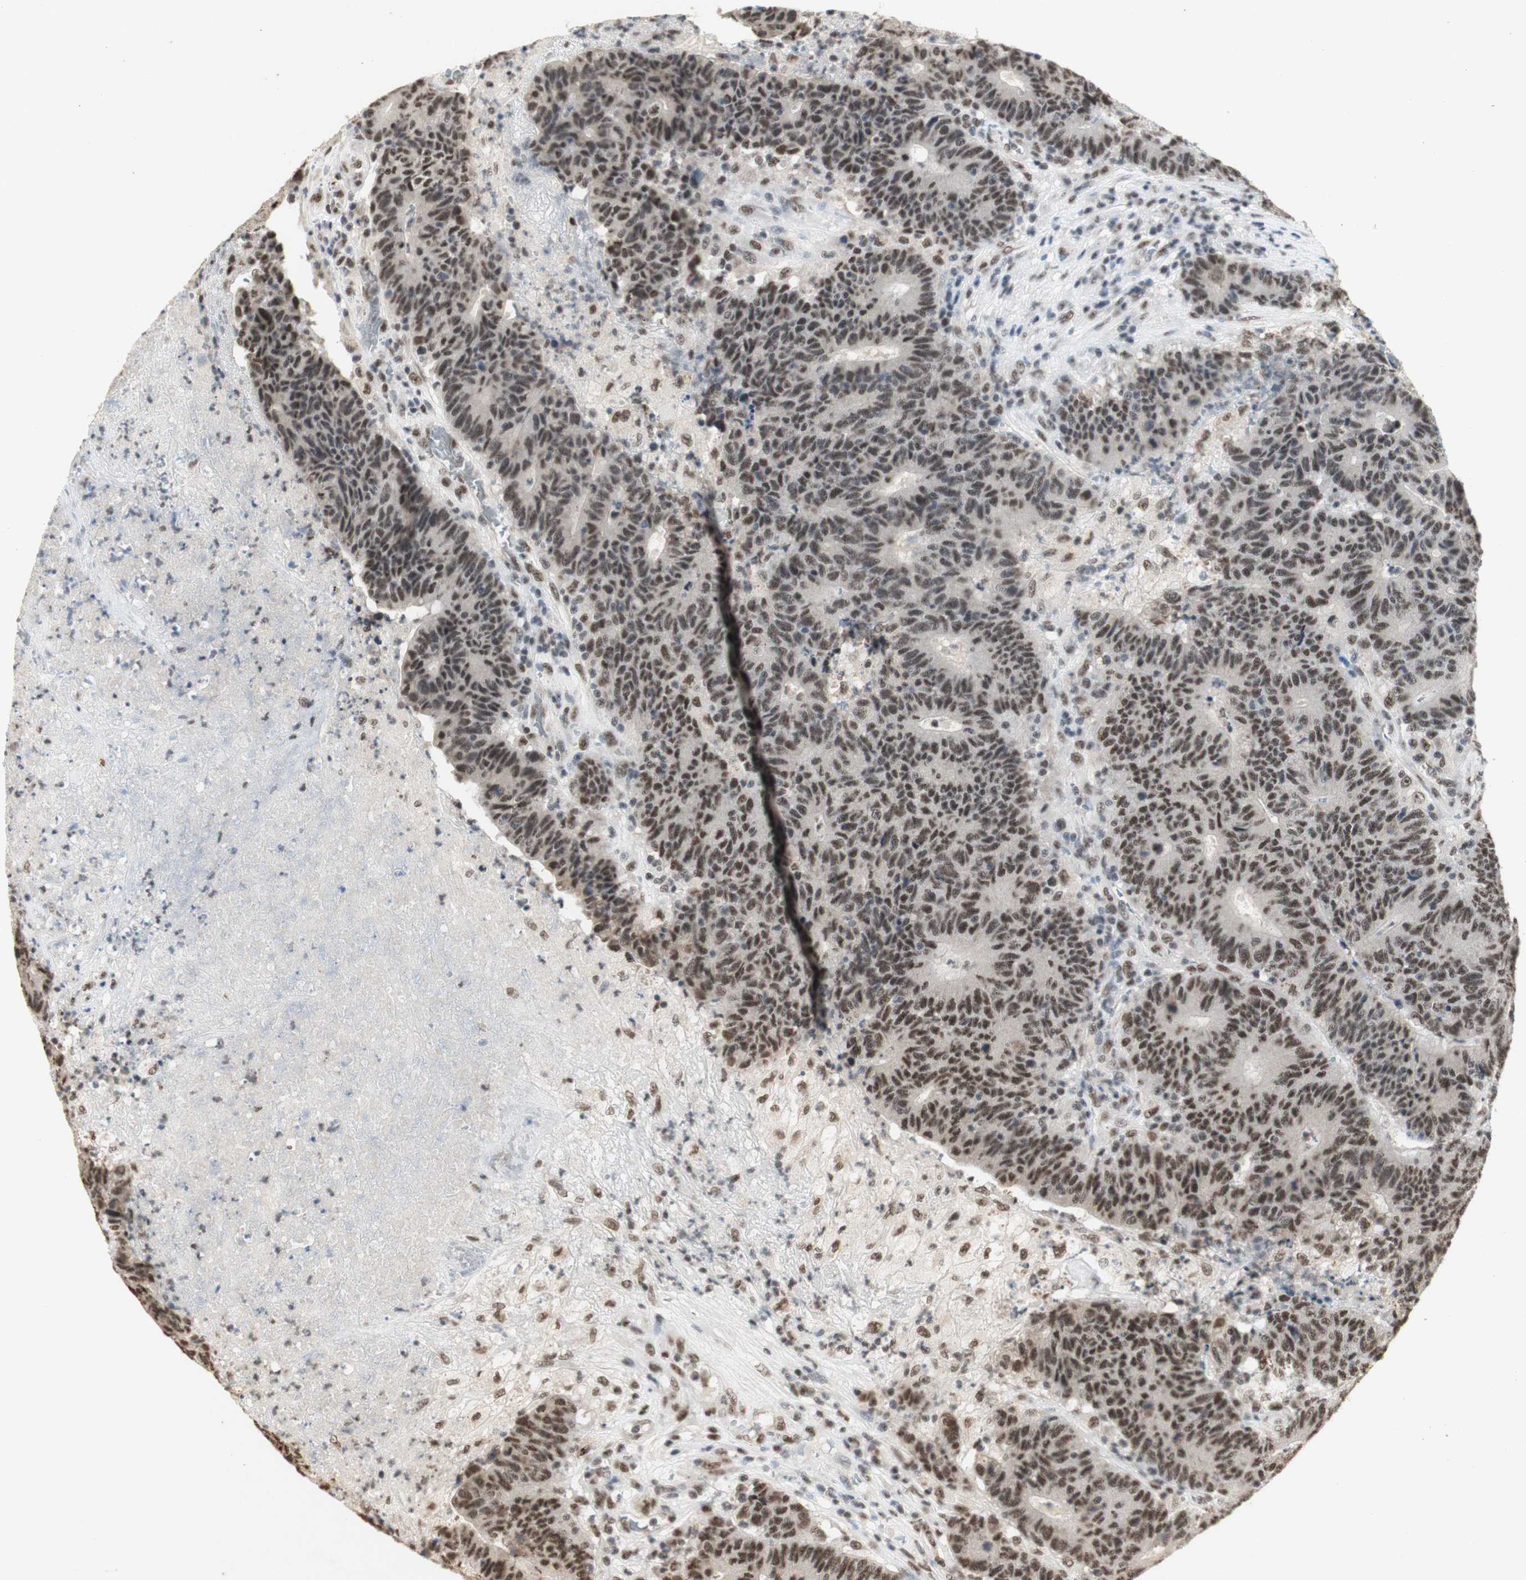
{"staining": {"intensity": "moderate", "quantity": ">75%", "location": "nuclear"}, "tissue": "colorectal cancer", "cell_type": "Tumor cells", "image_type": "cancer", "snomed": [{"axis": "morphology", "description": "Normal tissue, NOS"}, {"axis": "morphology", "description": "Adenocarcinoma, NOS"}, {"axis": "topography", "description": "Colon"}], "caption": "Immunohistochemical staining of human colorectal adenocarcinoma reveals moderate nuclear protein expression in approximately >75% of tumor cells.", "gene": "SNRPB", "patient": {"sex": "female", "age": 75}}